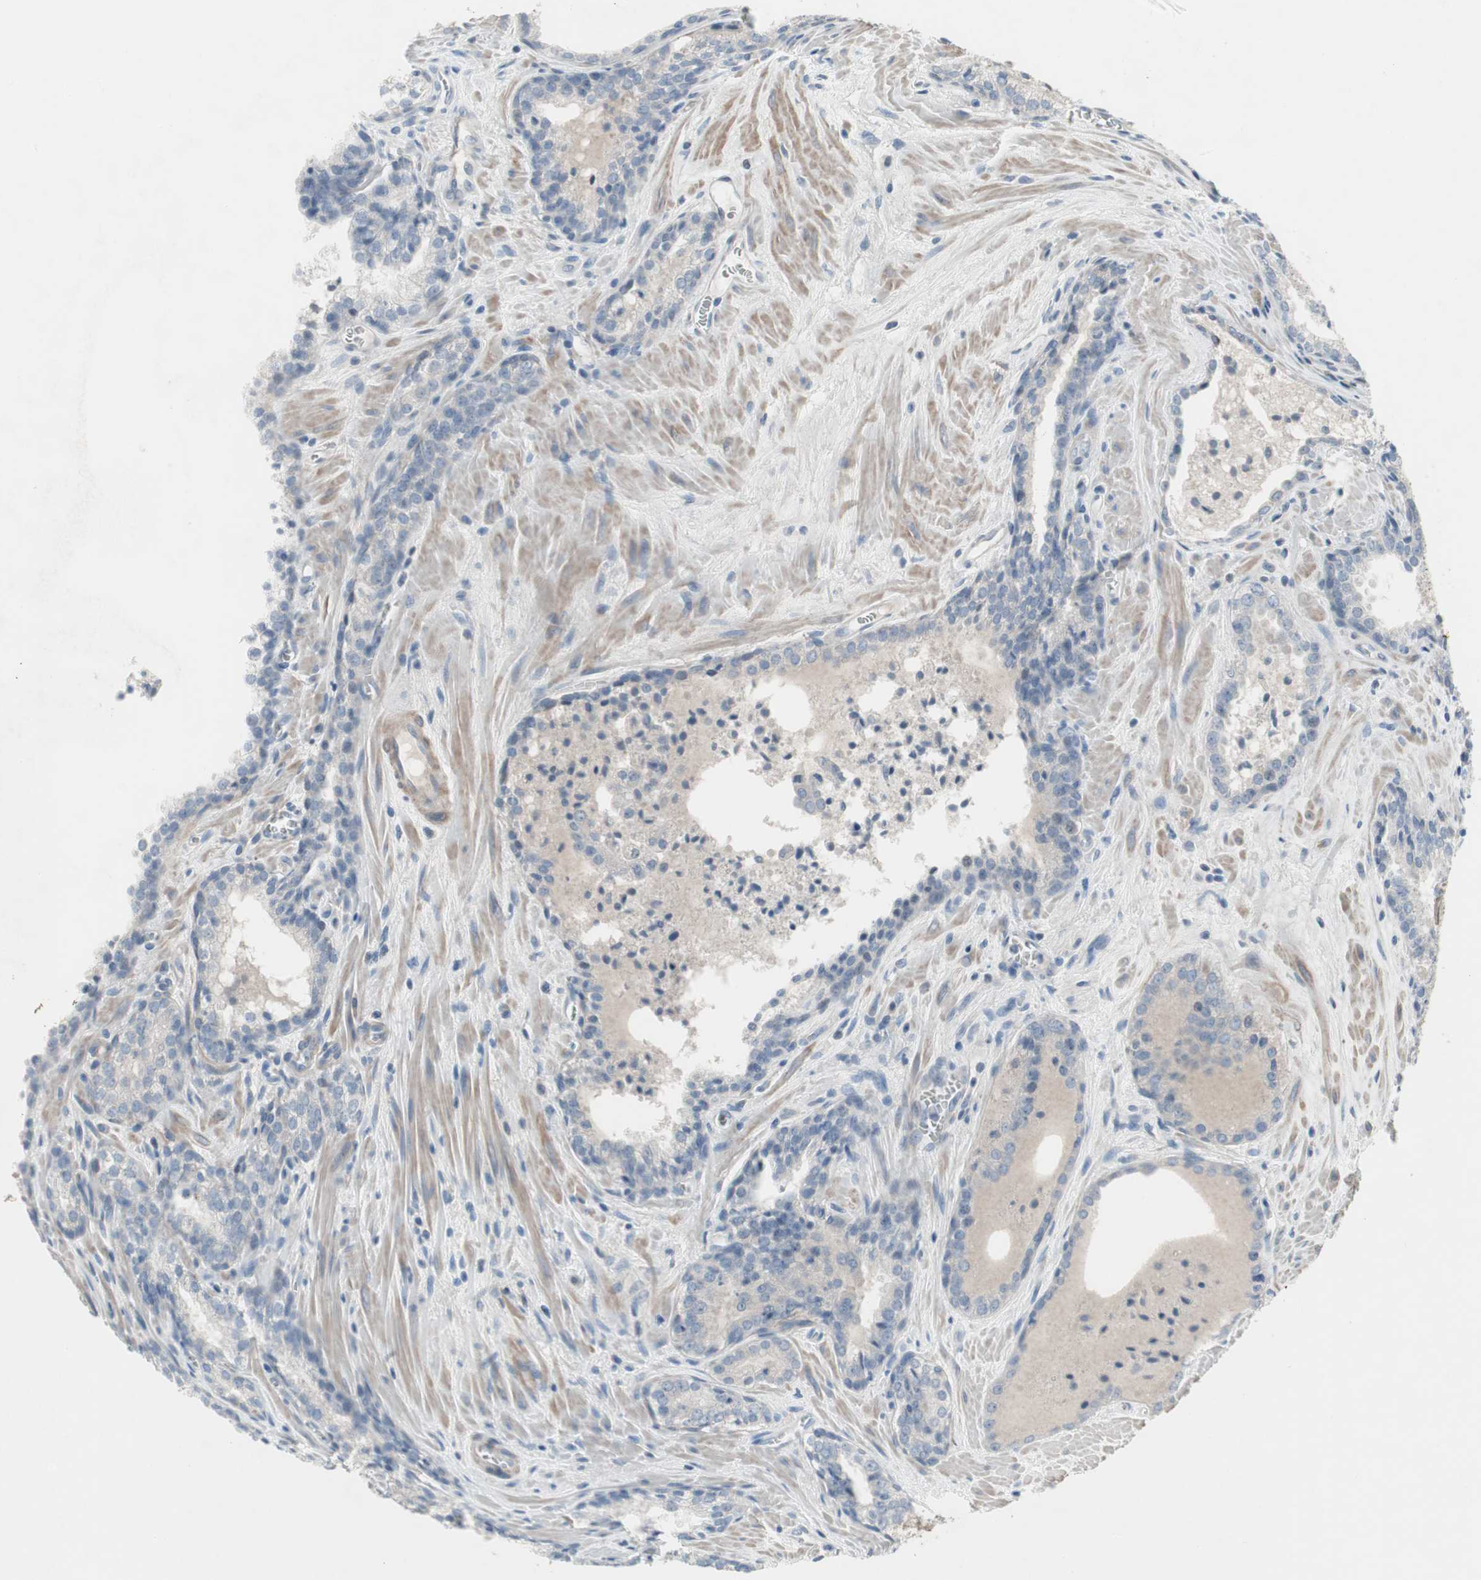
{"staining": {"intensity": "negative", "quantity": "none", "location": "none"}, "tissue": "prostate cancer", "cell_type": "Tumor cells", "image_type": "cancer", "snomed": [{"axis": "morphology", "description": "Adenocarcinoma, Low grade"}, {"axis": "topography", "description": "Prostate"}], "caption": "Protein analysis of prostate adenocarcinoma (low-grade) demonstrates no significant expression in tumor cells.", "gene": "PIGR", "patient": {"sex": "male", "age": 60}}